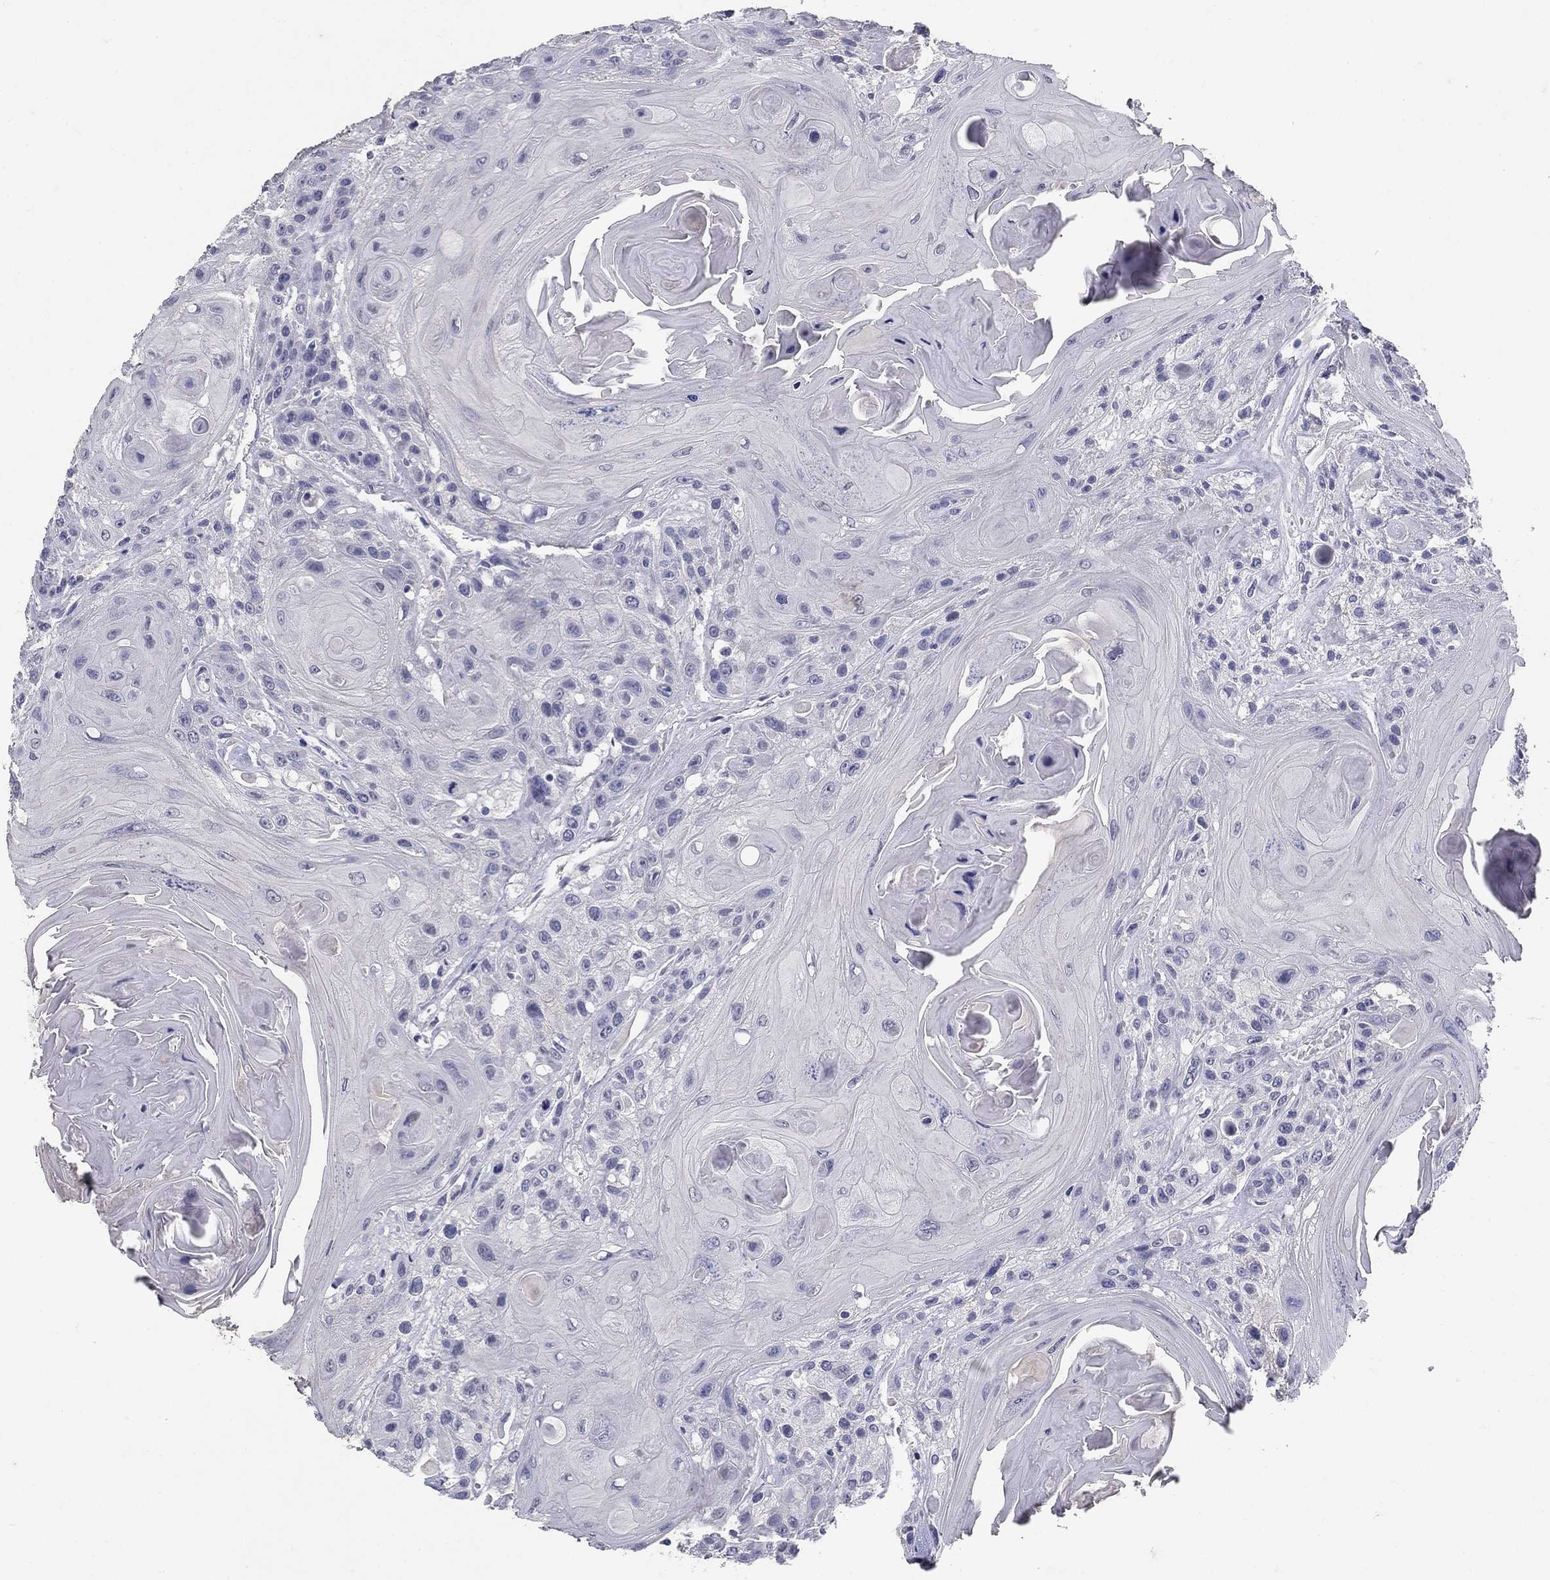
{"staining": {"intensity": "negative", "quantity": "none", "location": "none"}, "tissue": "head and neck cancer", "cell_type": "Tumor cells", "image_type": "cancer", "snomed": [{"axis": "morphology", "description": "Squamous cell carcinoma, NOS"}, {"axis": "topography", "description": "Head-Neck"}], "caption": "Immunohistochemistry (IHC) photomicrograph of neoplastic tissue: head and neck cancer stained with DAB shows no significant protein staining in tumor cells.", "gene": "POMC", "patient": {"sex": "female", "age": 59}}